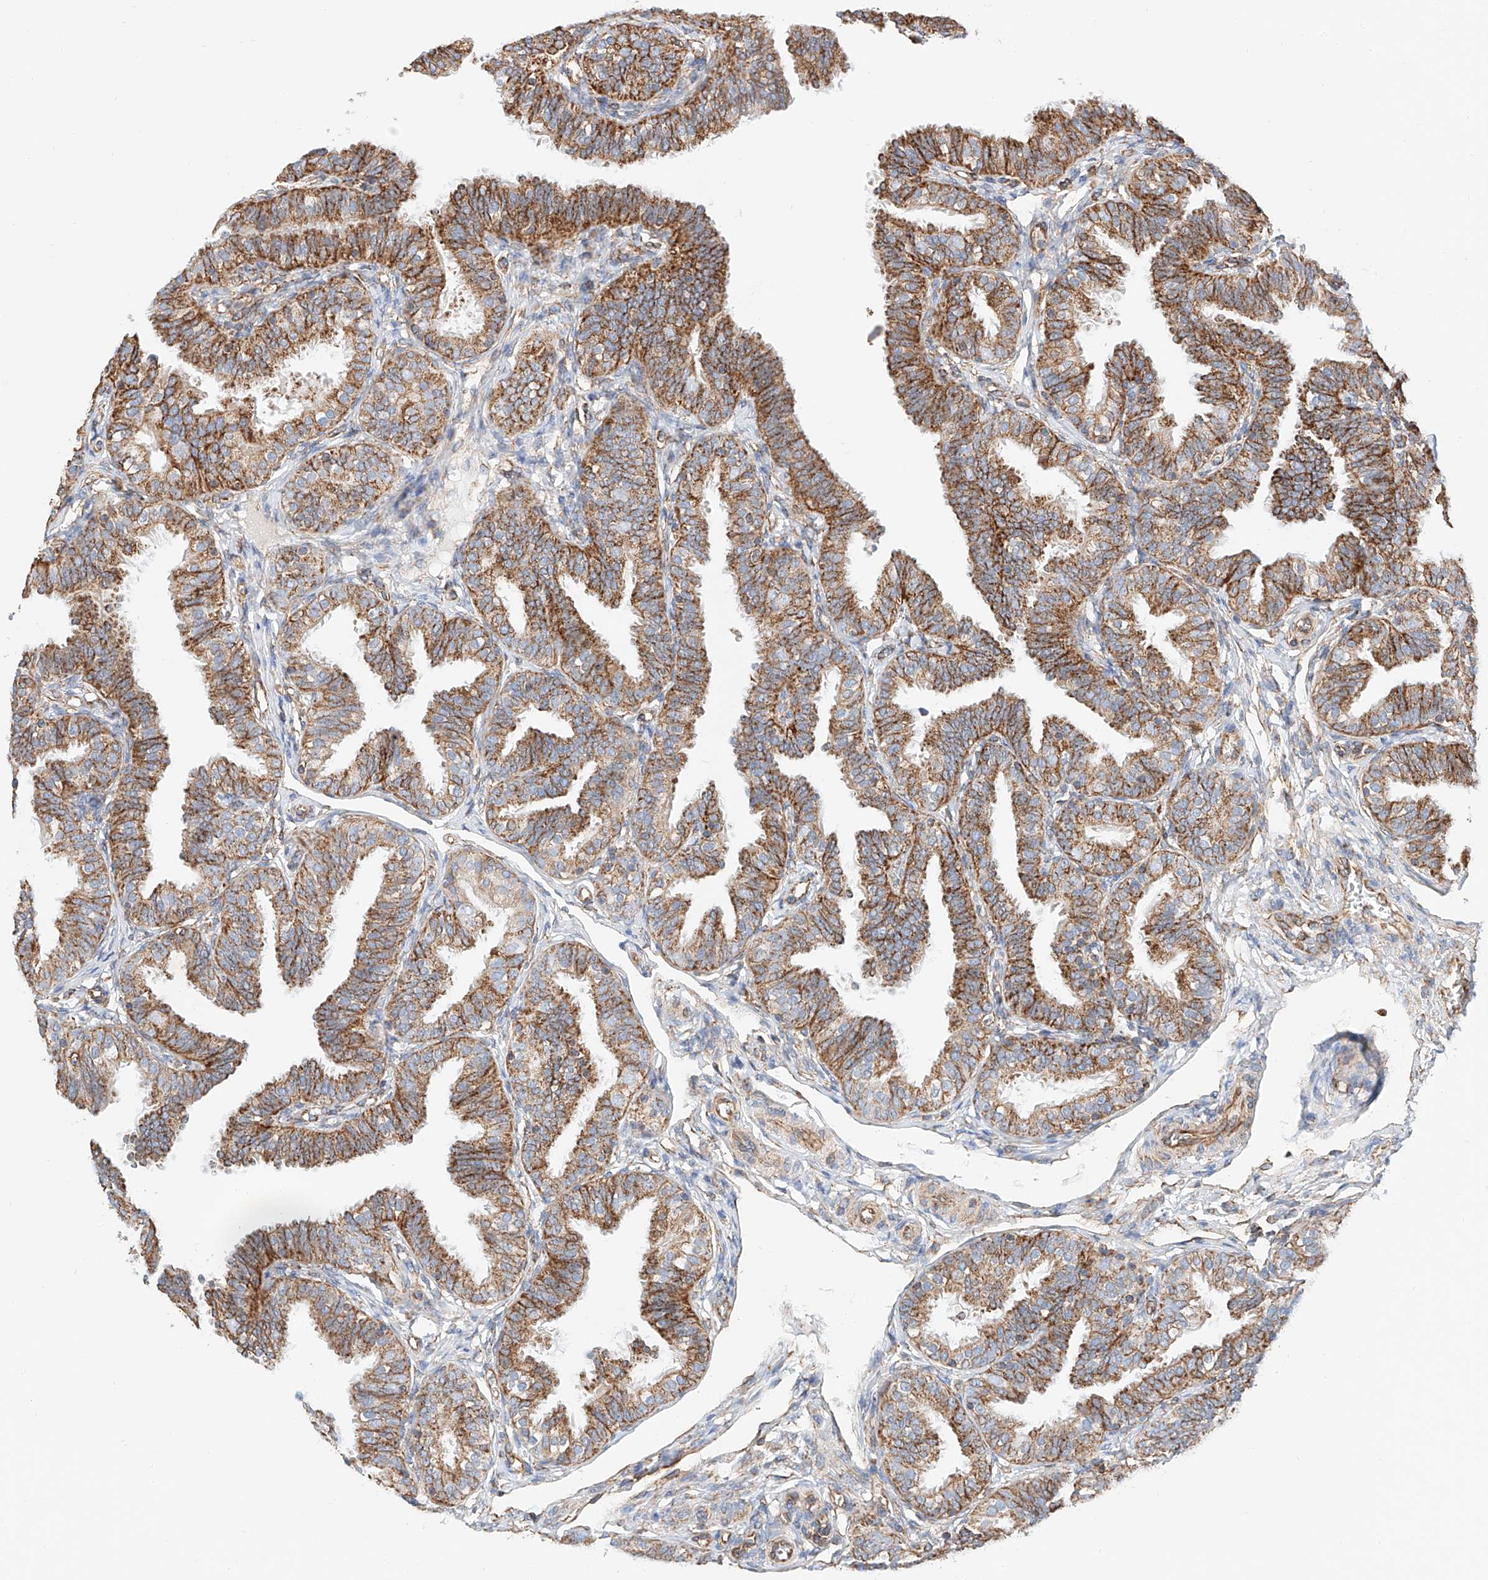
{"staining": {"intensity": "strong", "quantity": ">75%", "location": "cytoplasmic/membranous"}, "tissue": "fallopian tube", "cell_type": "Glandular cells", "image_type": "normal", "snomed": [{"axis": "morphology", "description": "Normal tissue, NOS"}, {"axis": "topography", "description": "Fallopian tube"}], "caption": "Fallopian tube stained with IHC exhibits strong cytoplasmic/membranous expression in approximately >75% of glandular cells. Nuclei are stained in blue.", "gene": "NDUFV3", "patient": {"sex": "female", "age": 35}}